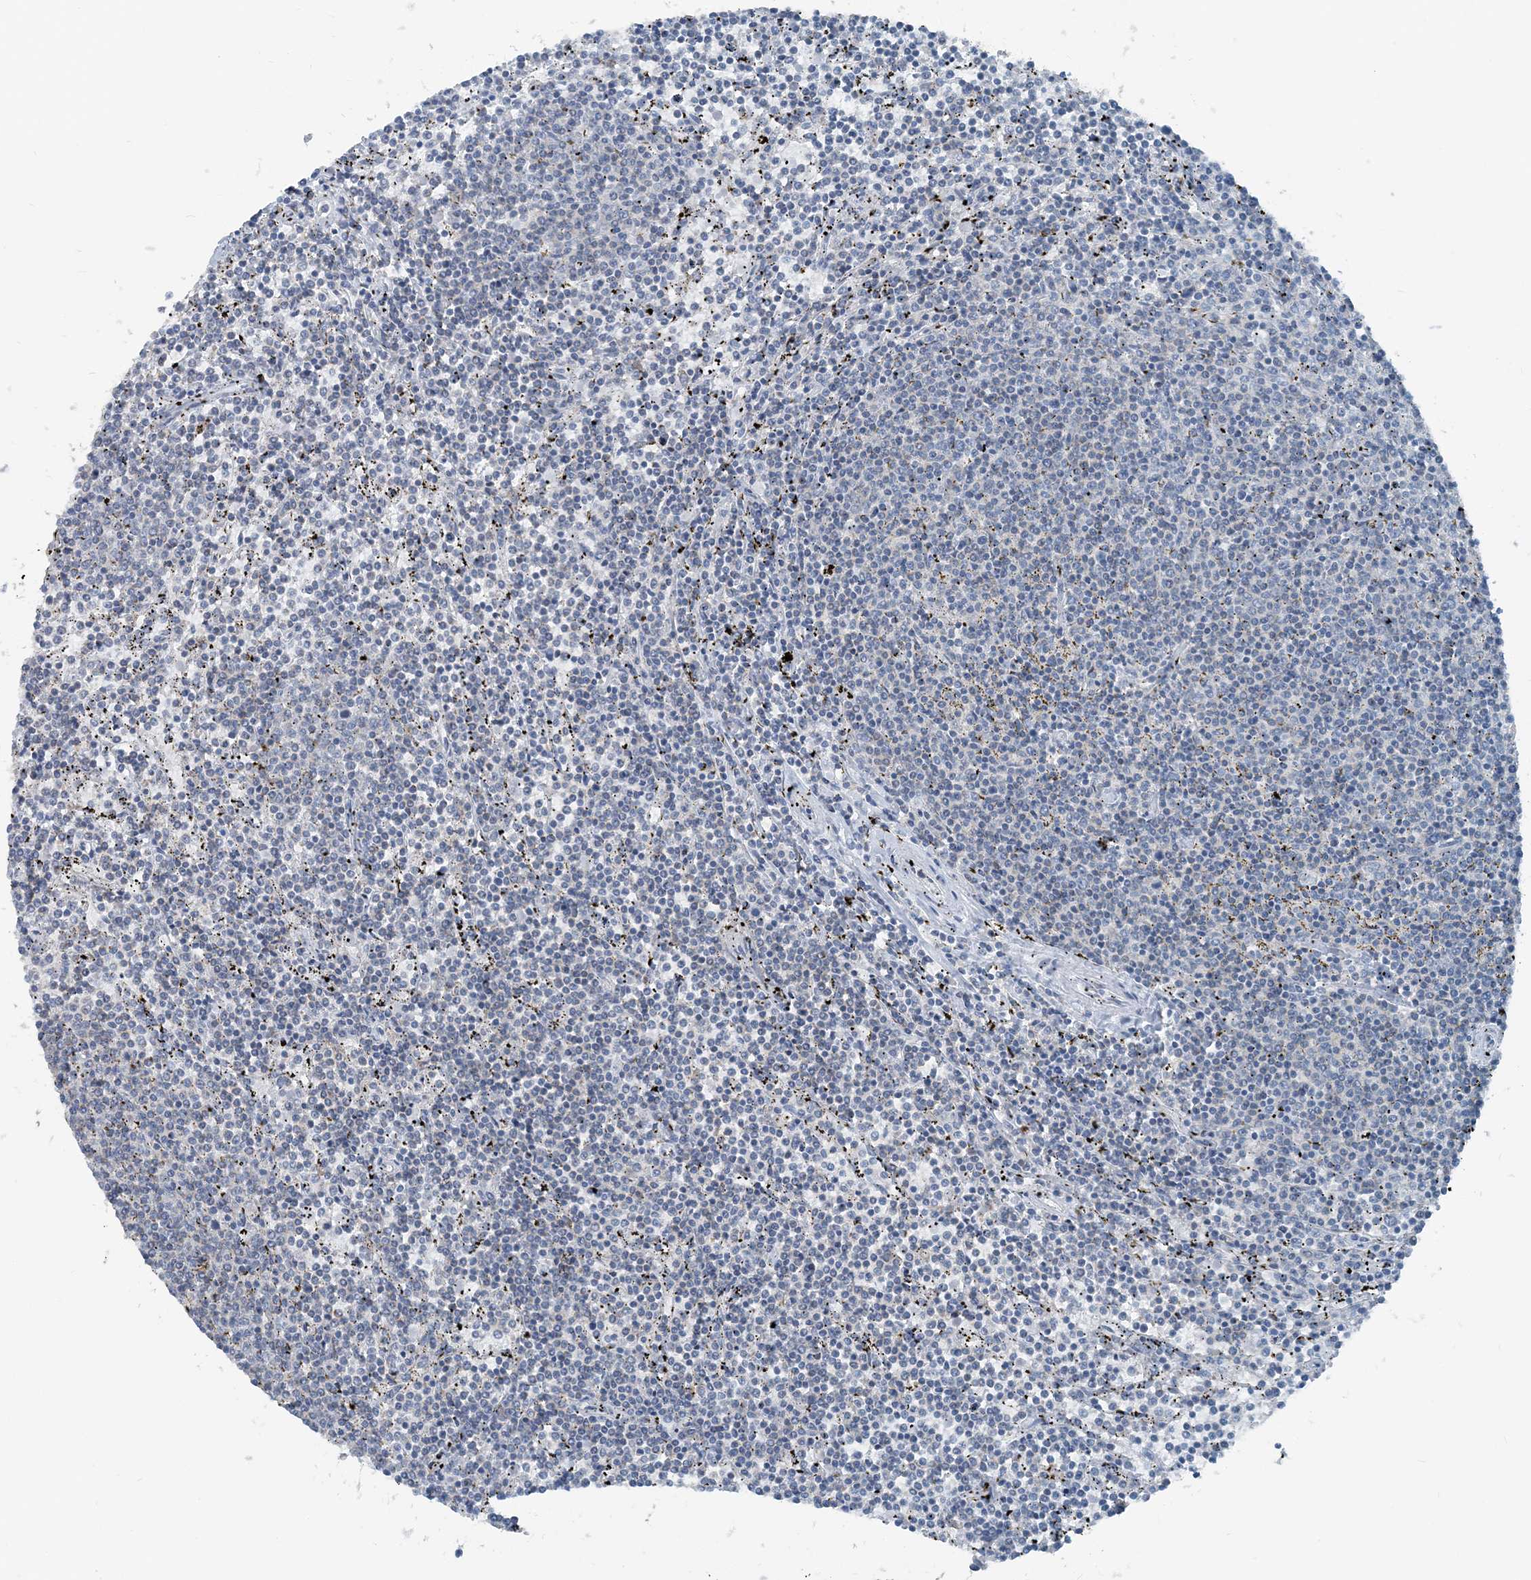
{"staining": {"intensity": "negative", "quantity": "none", "location": "none"}, "tissue": "lymphoma", "cell_type": "Tumor cells", "image_type": "cancer", "snomed": [{"axis": "morphology", "description": "Malignant lymphoma, non-Hodgkin's type, Low grade"}, {"axis": "topography", "description": "Spleen"}], "caption": "Photomicrograph shows no significant protein staining in tumor cells of lymphoma.", "gene": "SUCLG1", "patient": {"sex": "female", "age": 50}}